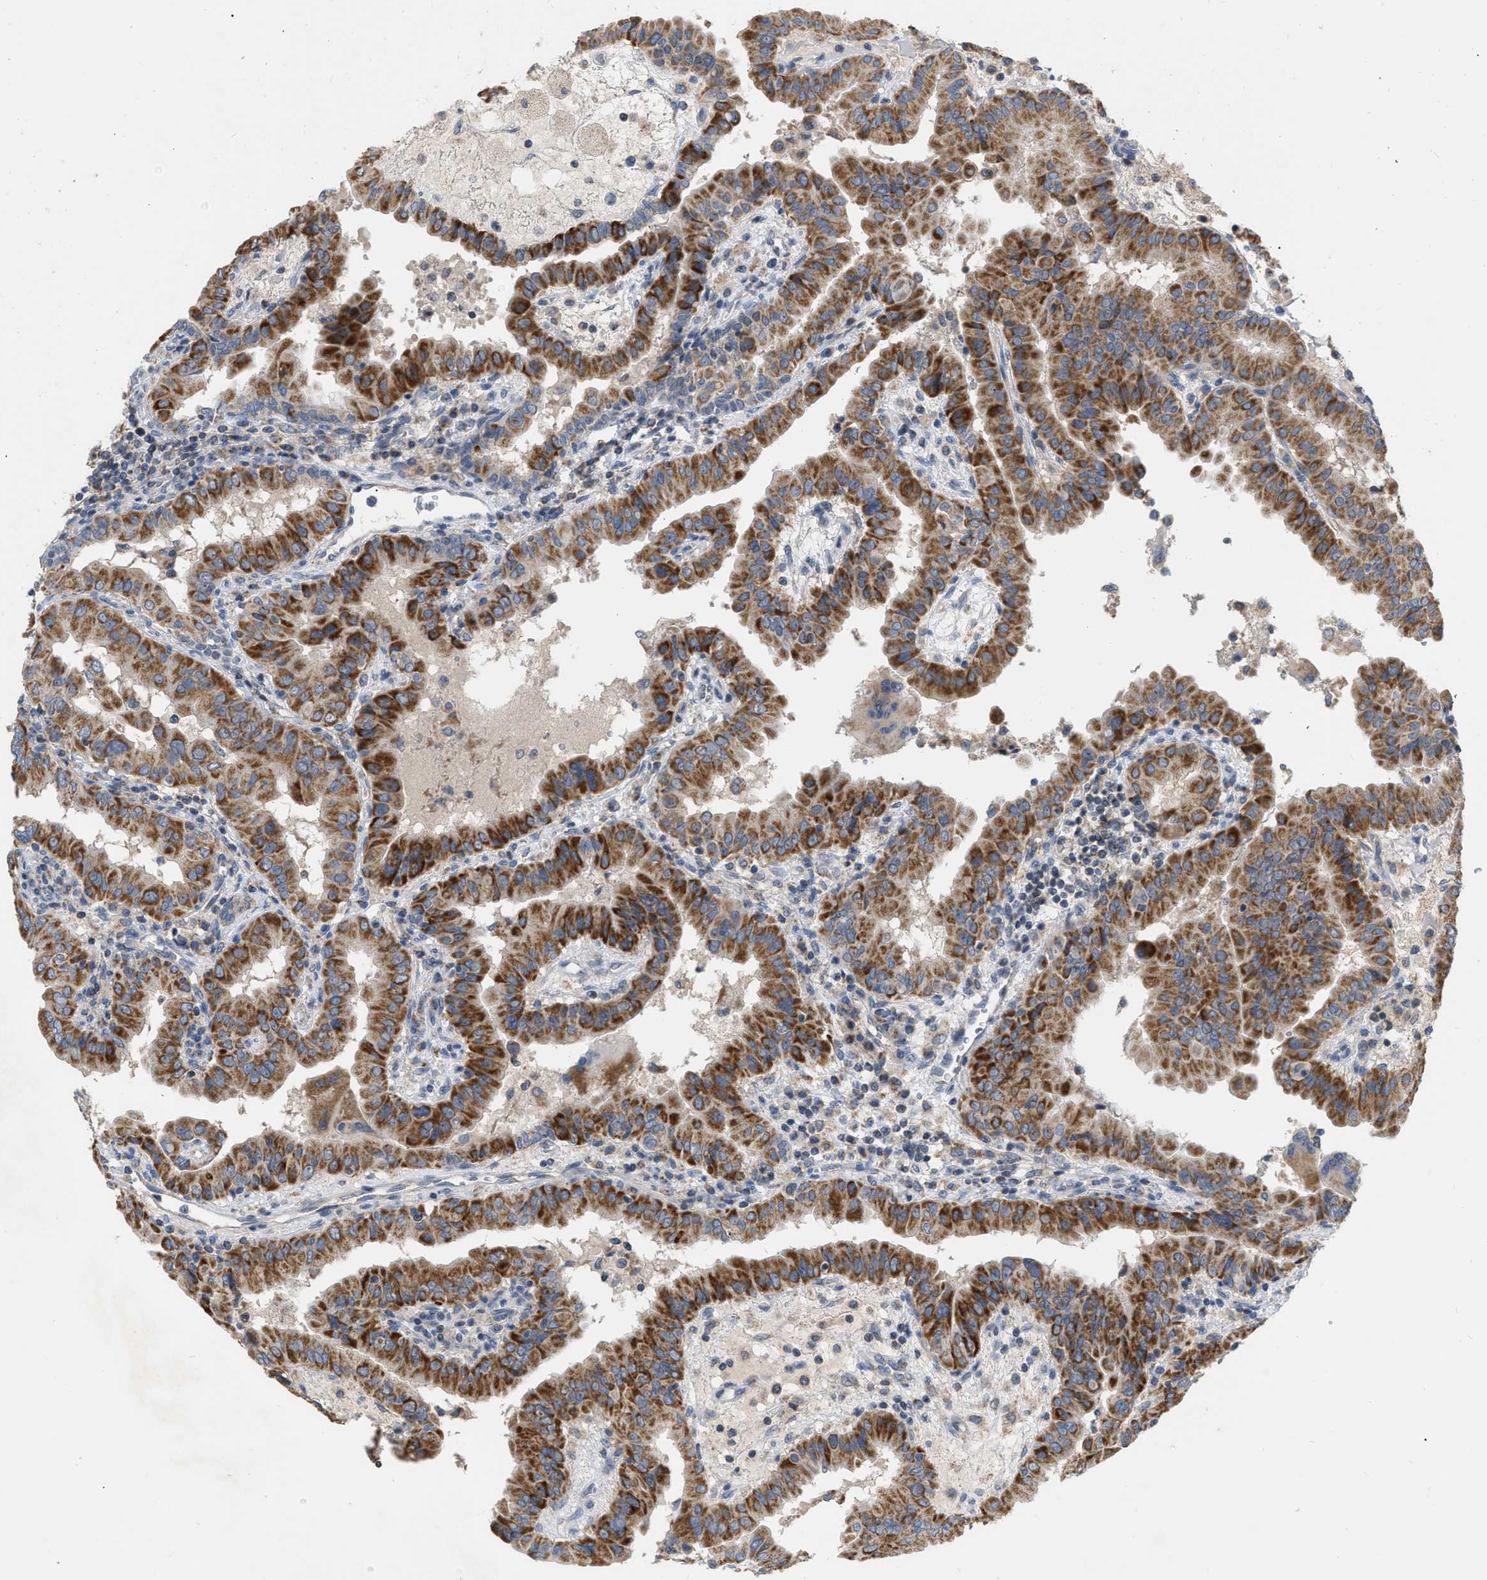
{"staining": {"intensity": "strong", "quantity": ">75%", "location": "cytoplasmic/membranous"}, "tissue": "thyroid cancer", "cell_type": "Tumor cells", "image_type": "cancer", "snomed": [{"axis": "morphology", "description": "Papillary adenocarcinoma, NOS"}, {"axis": "topography", "description": "Thyroid gland"}], "caption": "Immunohistochemistry (IHC) staining of papillary adenocarcinoma (thyroid), which demonstrates high levels of strong cytoplasmic/membranous expression in about >75% of tumor cells indicating strong cytoplasmic/membranous protein staining. The staining was performed using DAB (3,3'-diaminobenzidine) (brown) for protein detection and nuclei were counterstained in hematoxylin (blue).", "gene": "DDX56", "patient": {"sex": "male", "age": 33}}